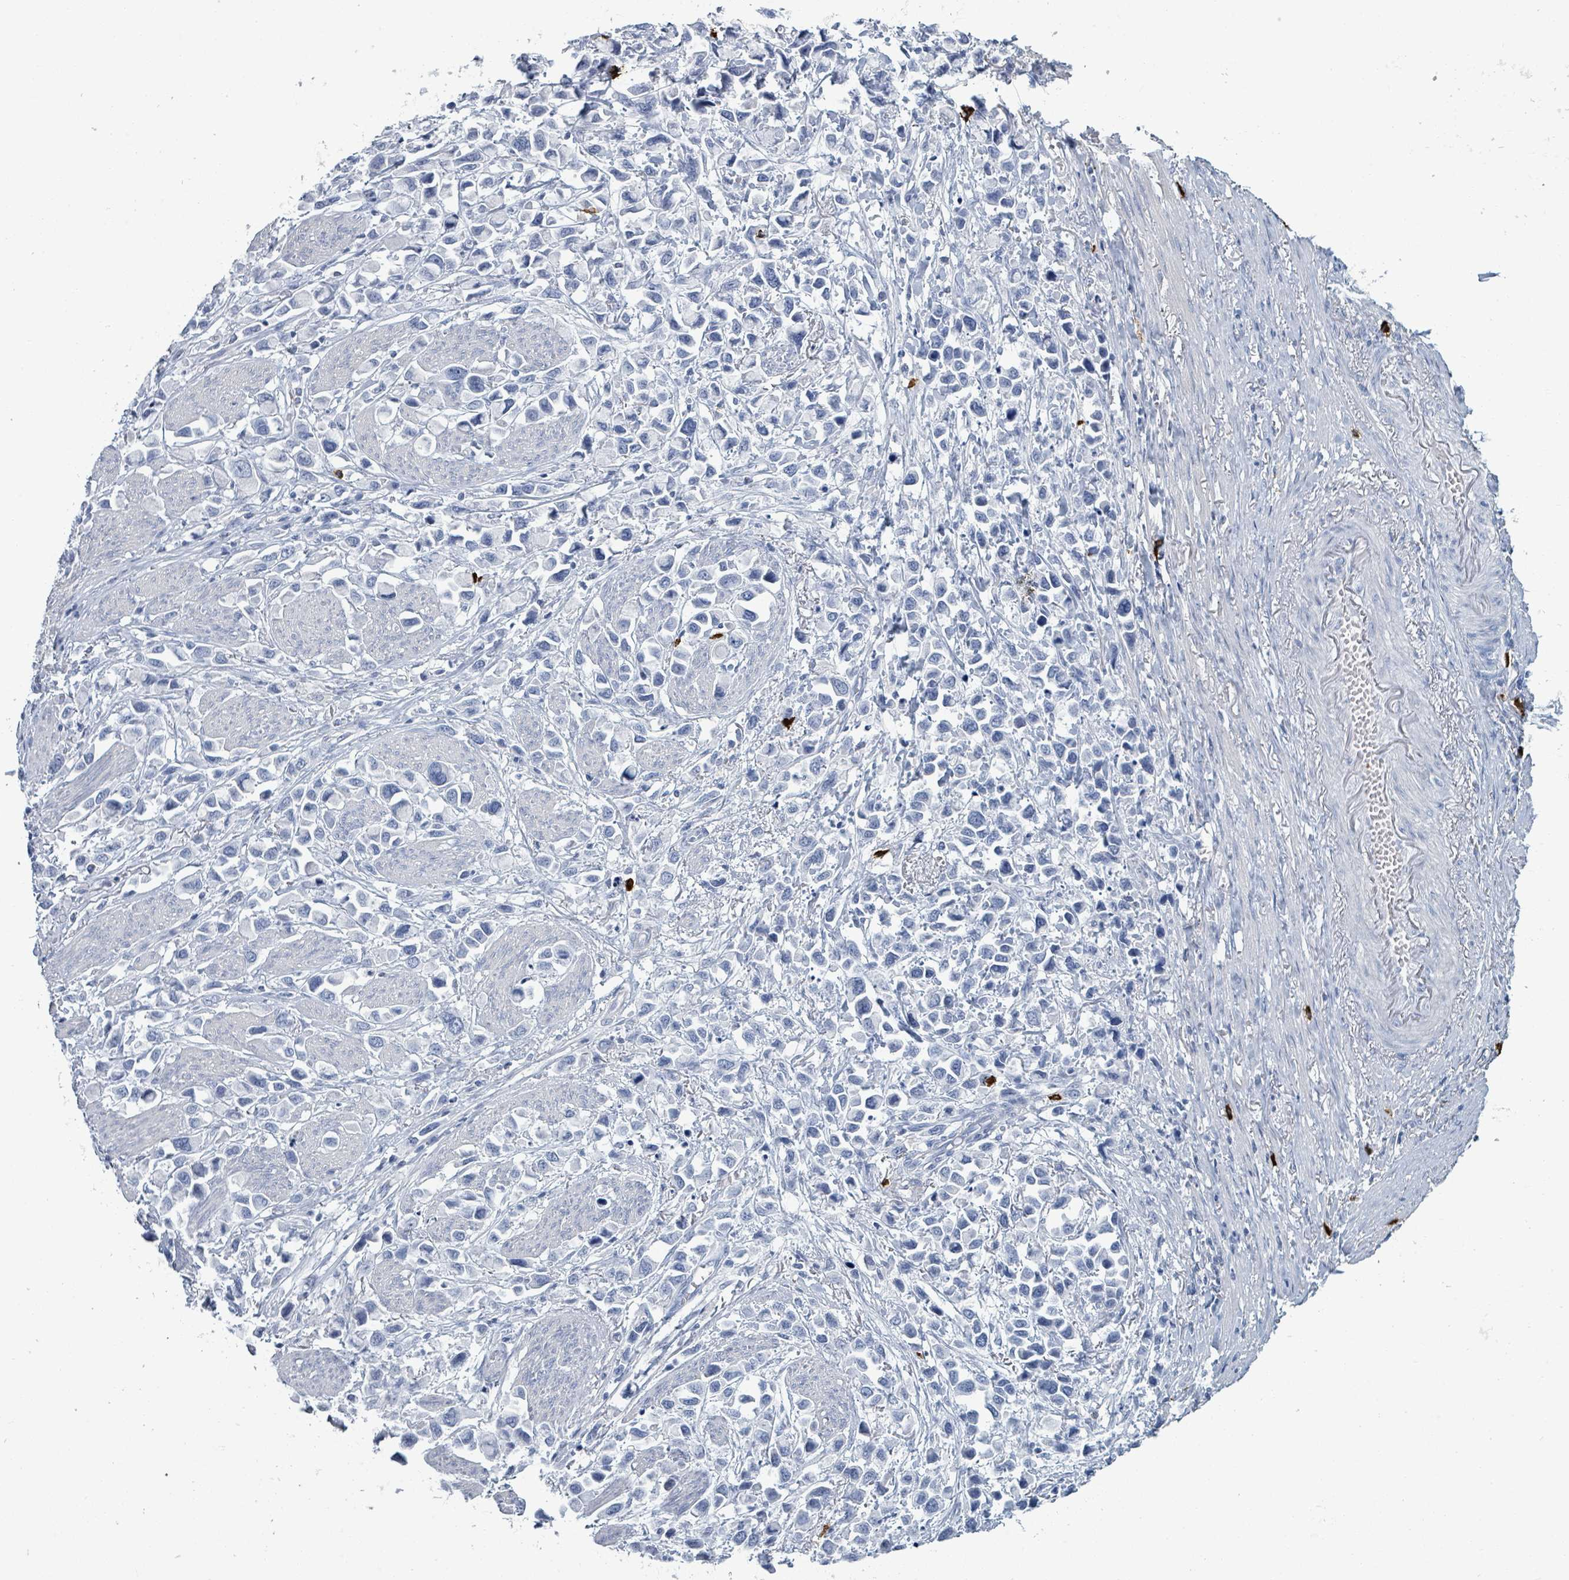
{"staining": {"intensity": "negative", "quantity": "none", "location": "none"}, "tissue": "stomach cancer", "cell_type": "Tumor cells", "image_type": "cancer", "snomed": [{"axis": "morphology", "description": "Adenocarcinoma, NOS"}, {"axis": "topography", "description": "Stomach"}], "caption": "High magnification brightfield microscopy of stomach cancer stained with DAB (brown) and counterstained with hematoxylin (blue): tumor cells show no significant expression.", "gene": "VPS13D", "patient": {"sex": "female", "age": 81}}